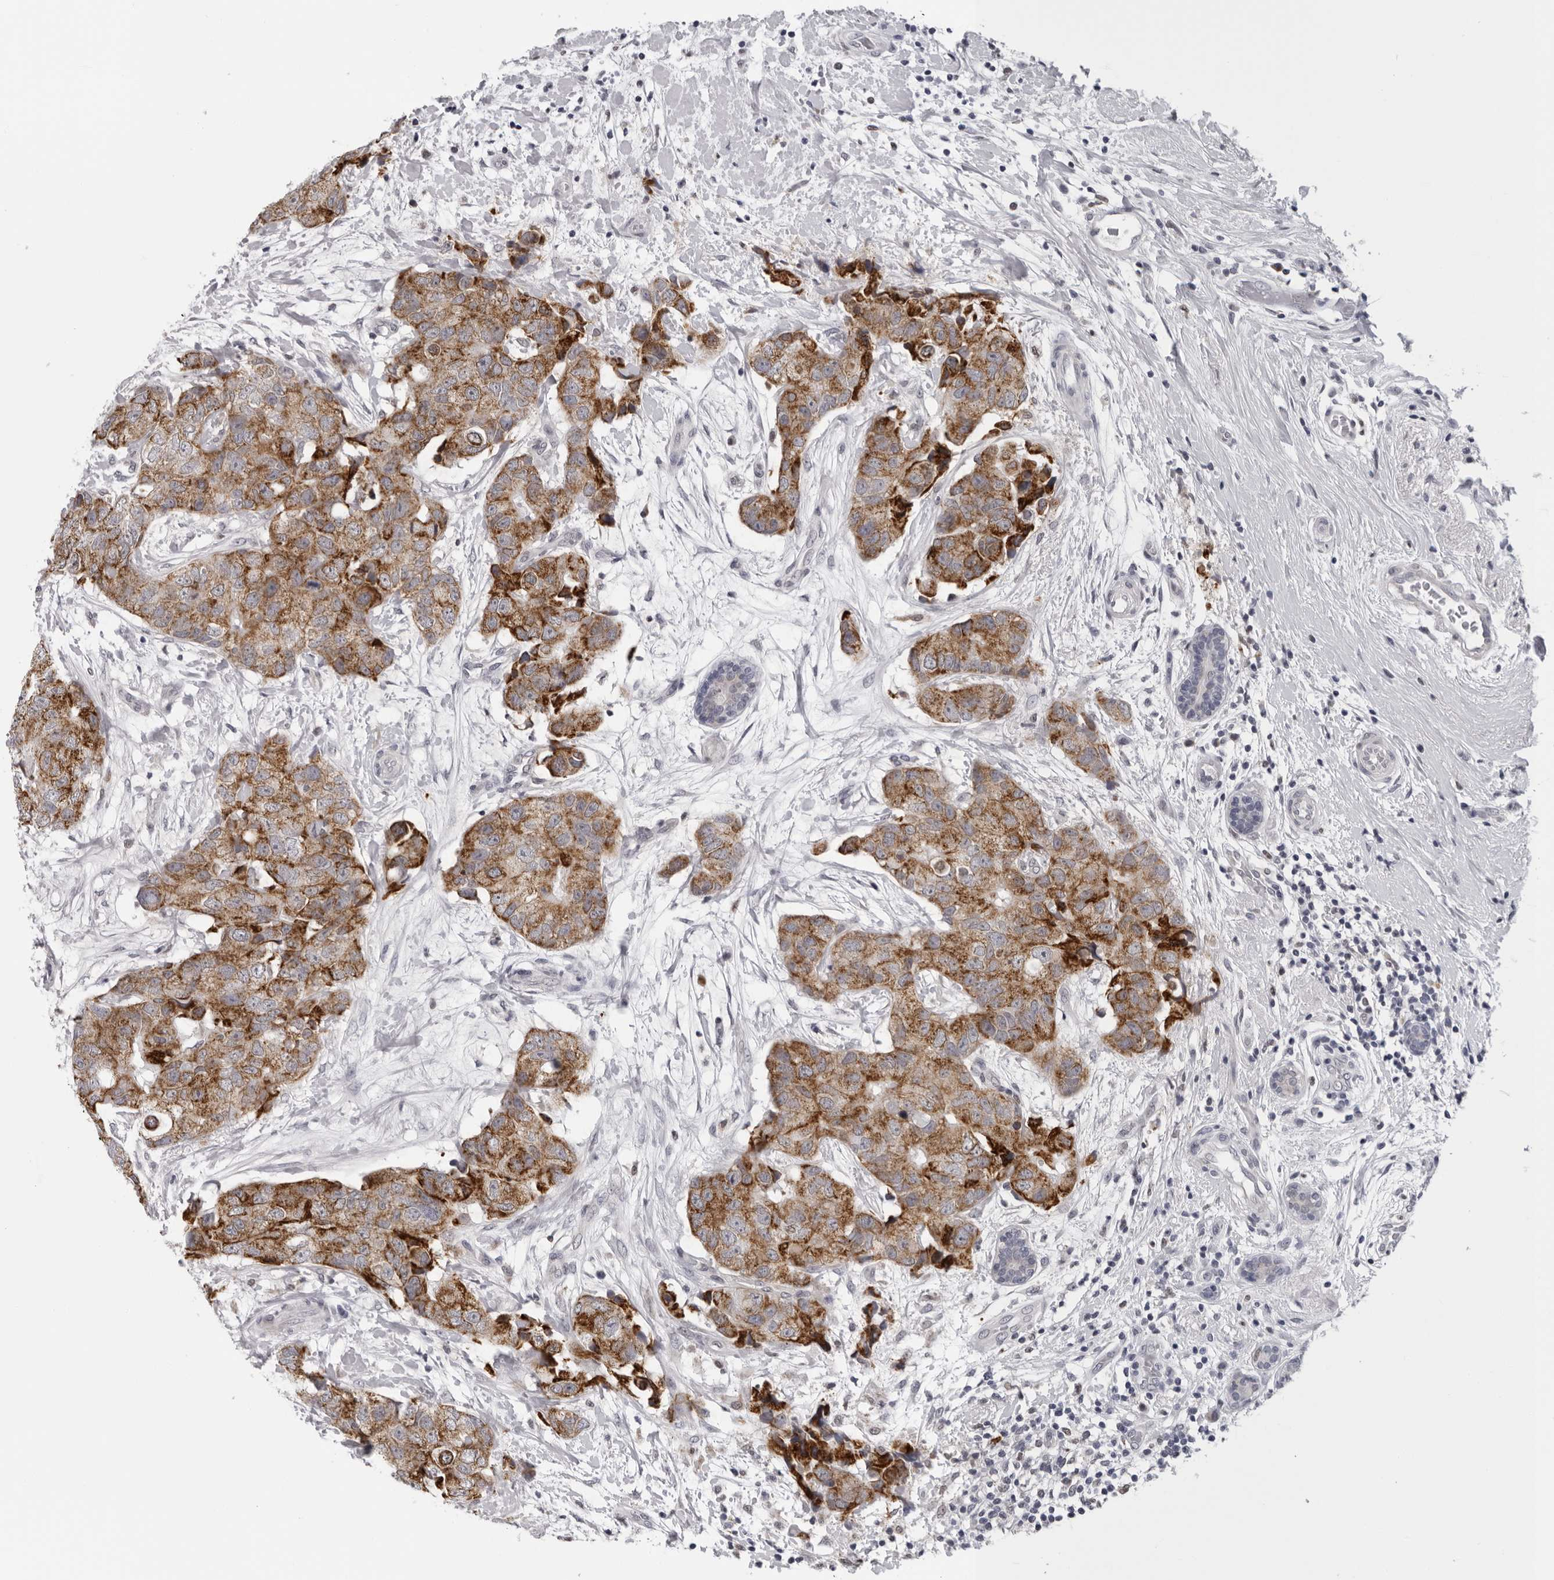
{"staining": {"intensity": "moderate", "quantity": ">75%", "location": "cytoplasmic/membranous"}, "tissue": "breast cancer", "cell_type": "Tumor cells", "image_type": "cancer", "snomed": [{"axis": "morphology", "description": "Duct carcinoma"}, {"axis": "topography", "description": "Breast"}], "caption": "DAB immunohistochemical staining of human infiltrating ductal carcinoma (breast) displays moderate cytoplasmic/membranous protein expression in about >75% of tumor cells.", "gene": "CPT2", "patient": {"sex": "female", "age": 62}}